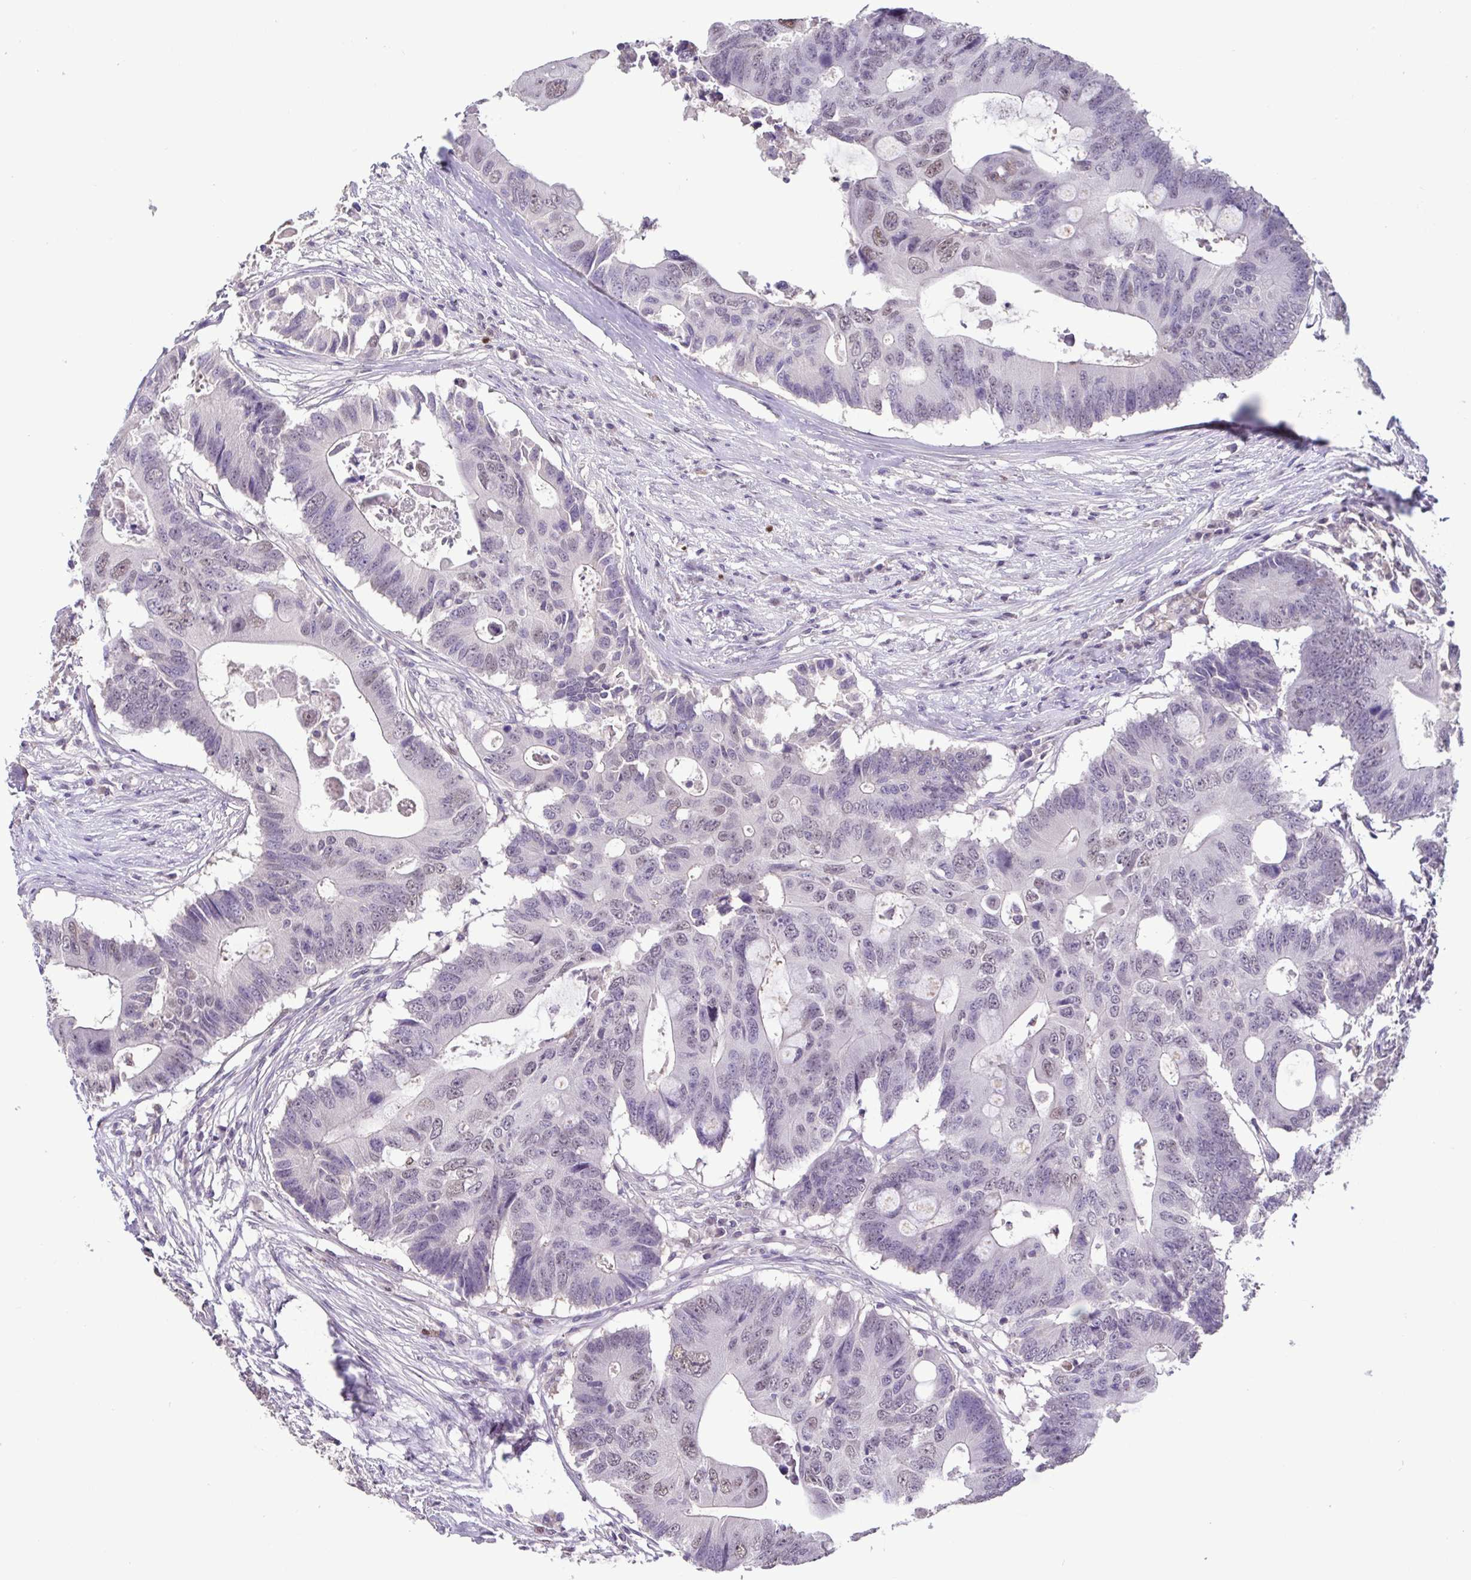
{"staining": {"intensity": "weak", "quantity": "<25%", "location": "nuclear"}, "tissue": "colorectal cancer", "cell_type": "Tumor cells", "image_type": "cancer", "snomed": [{"axis": "morphology", "description": "Adenocarcinoma, NOS"}, {"axis": "topography", "description": "Colon"}], "caption": "An IHC photomicrograph of colorectal cancer is shown. There is no staining in tumor cells of colorectal cancer. (DAB immunohistochemistry (IHC) with hematoxylin counter stain).", "gene": "ACTRT3", "patient": {"sex": "male", "age": 71}}